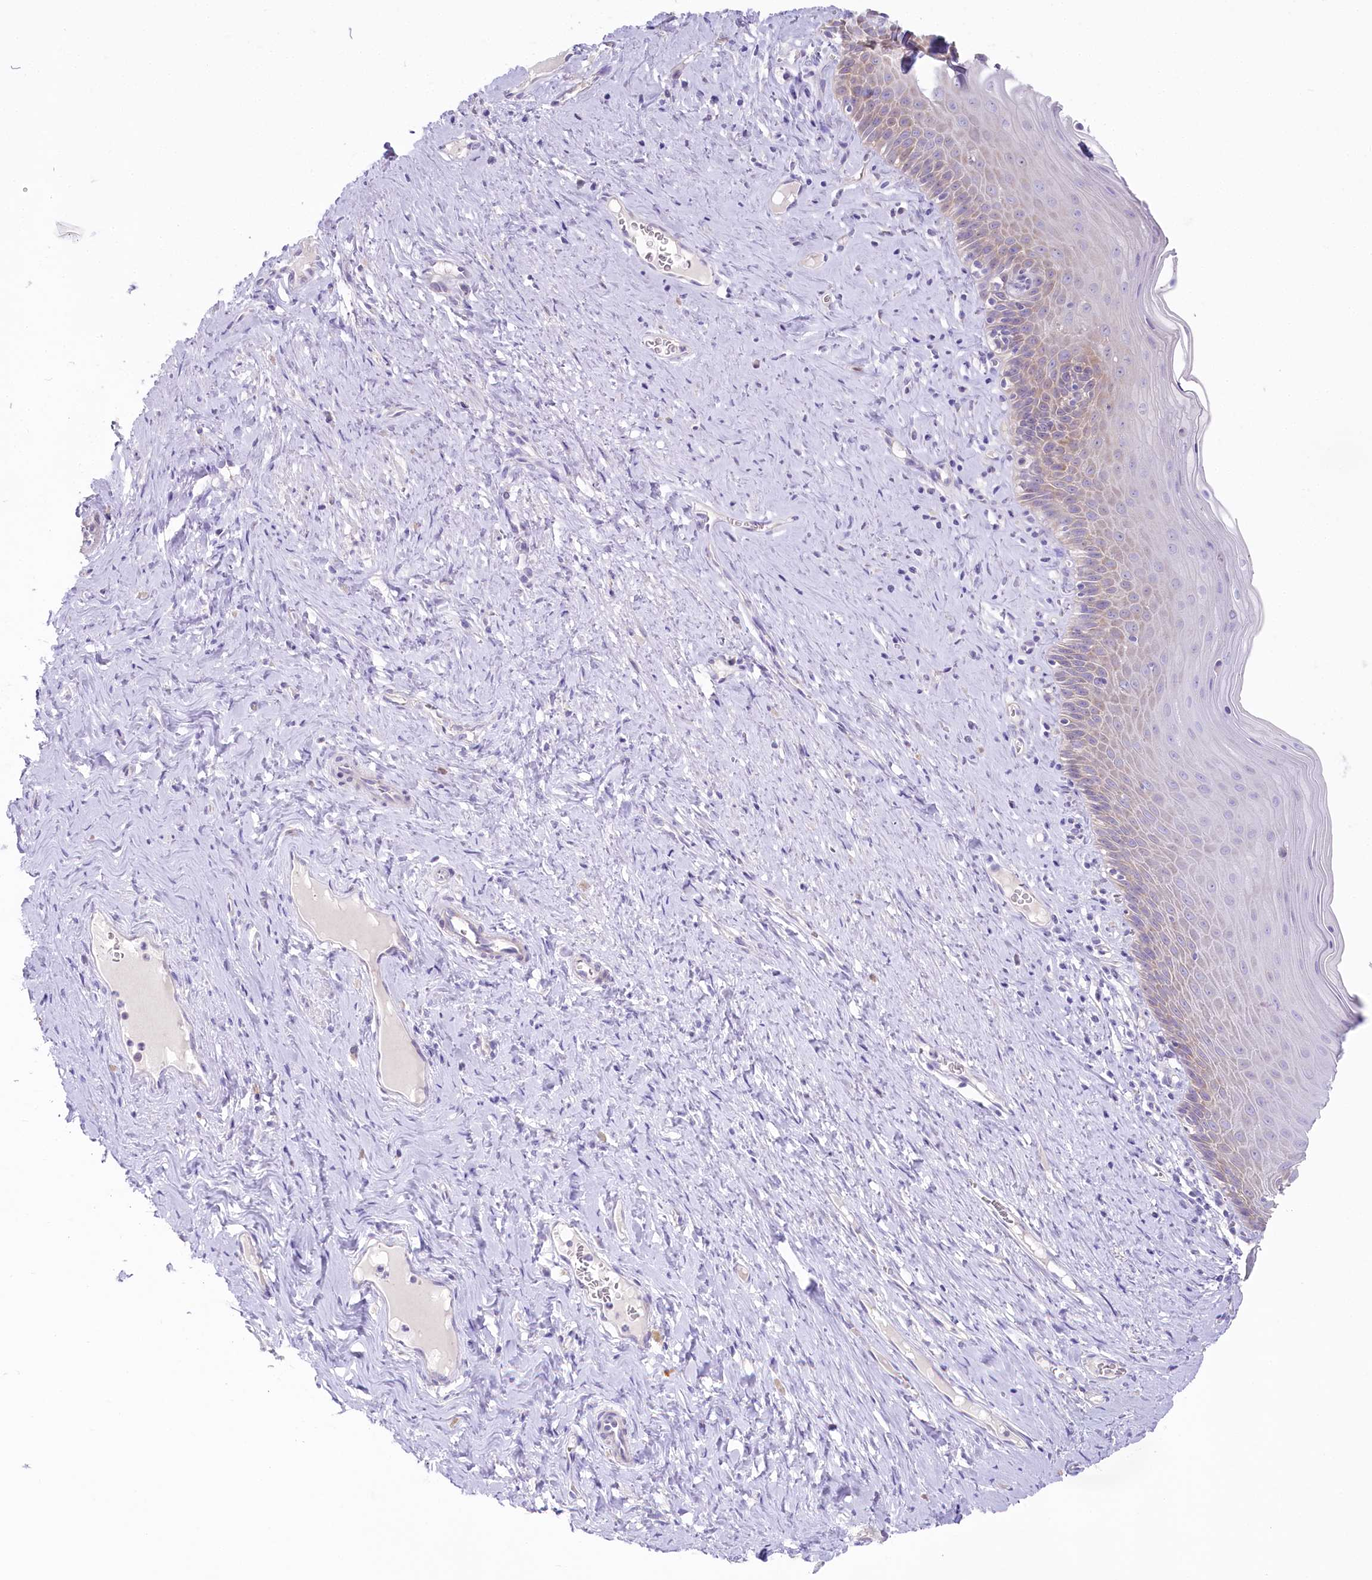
{"staining": {"intensity": "negative", "quantity": "none", "location": "none"}, "tissue": "cervix", "cell_type": "Glandular cells", "image_type": "normal", "snomed": [{"axis": "morphology", "description": "Normal tissue, NOS"}, {"axis": "topography", "description": "Cervix"}], "caption": "Immunohistochemistry (IHC) micrograph of benign cervix: cervix stained with DAB (3,3'-diaminobenzidine) shows no significant protein expression in glandular cells.", "gene": "MYOZ1", "patient": {"sex": "female", "age": 42}}